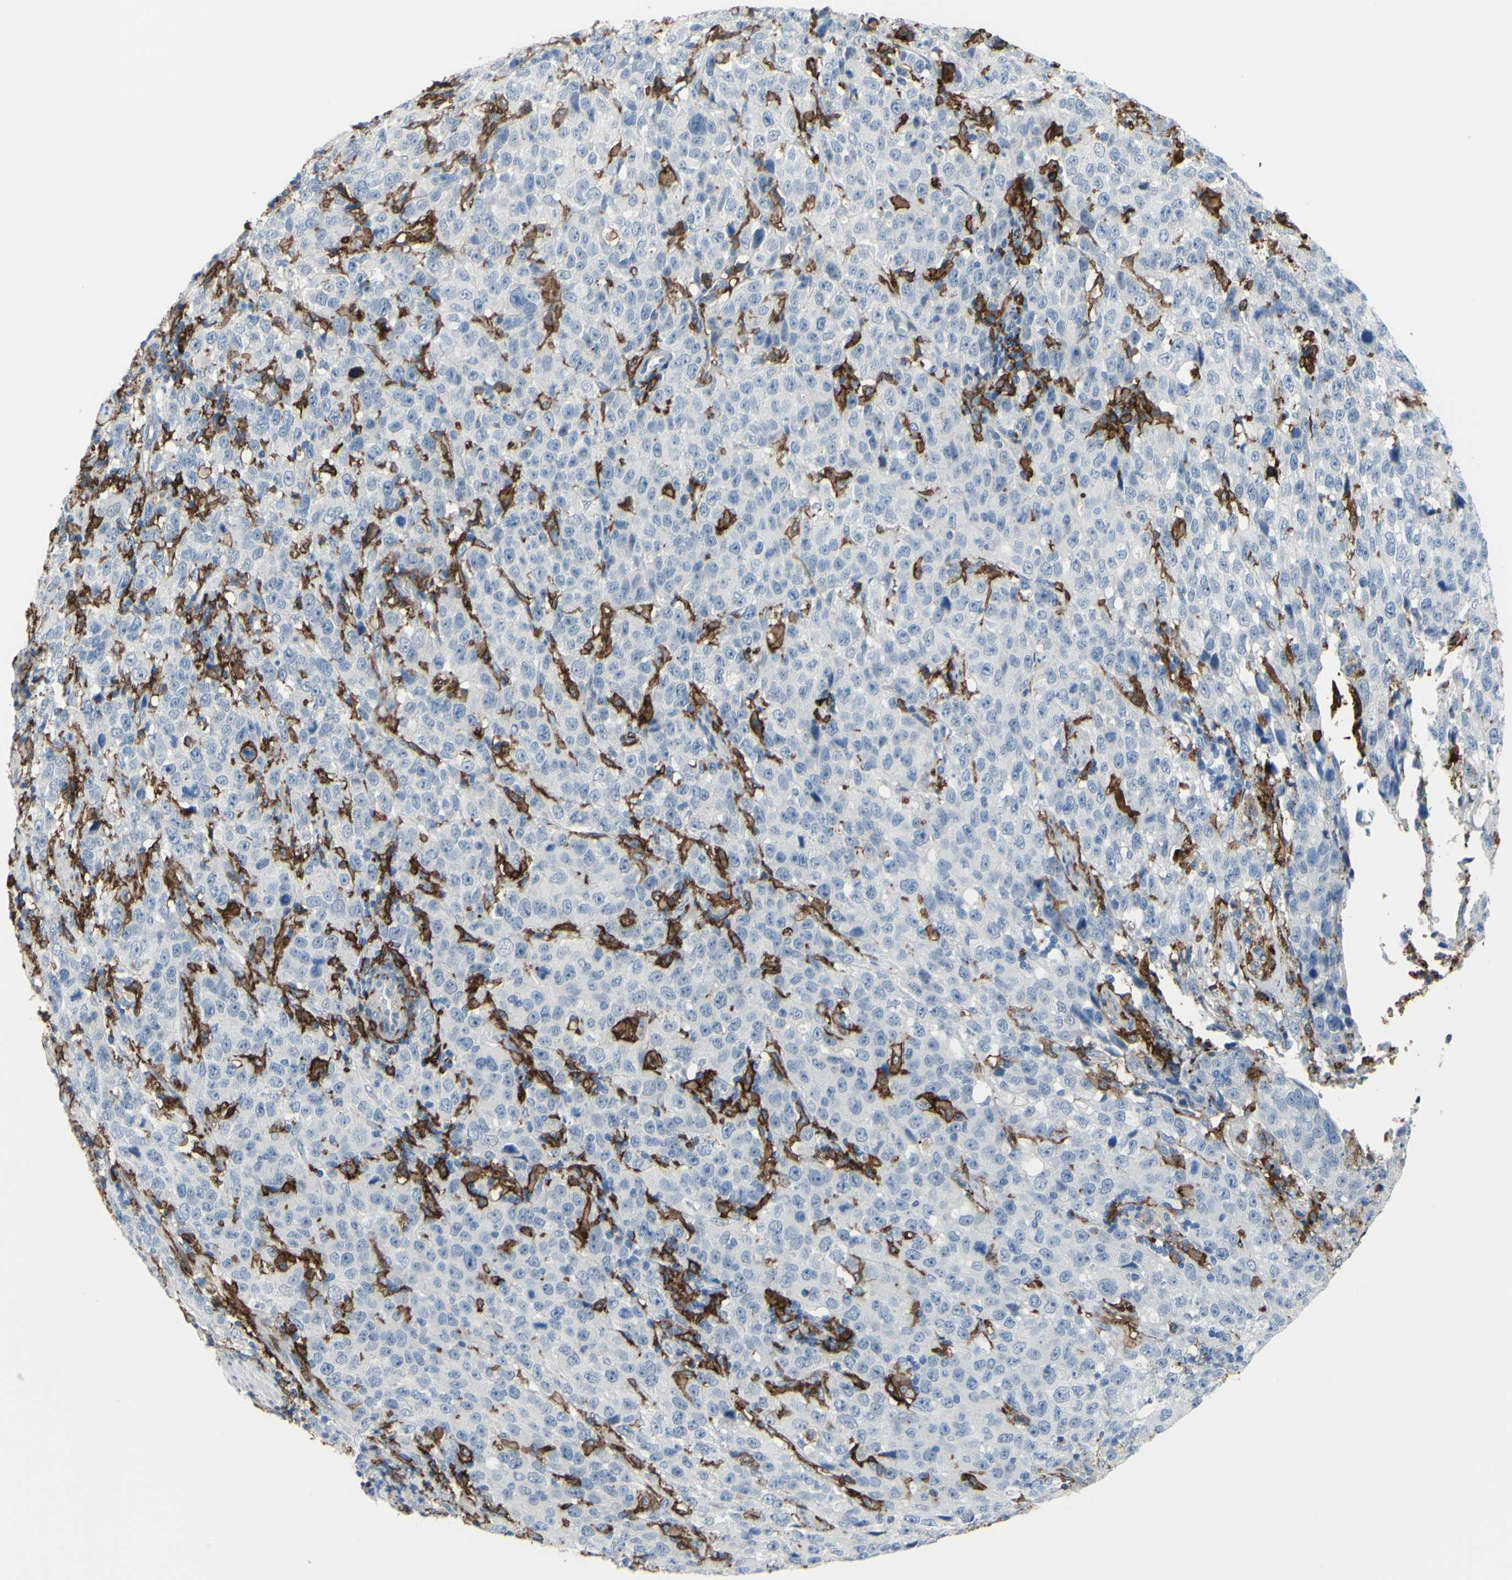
{"staining": {"intensity": "negative", "quantity": "none", "location": "none"}, "tissue": "stomach cancer", "cell_type": "Tumor cells", "image_type": "cancer", "snomed": [{"axis": "morphology", "description": "Normal tissue, NOS"}, {"axis": "morphology", "description": "Adenocarcinoma, NOS"}, {"axis": "topography", "description": "Stomach"}], "caption": "High power microscopy micrograph of an IHC image of stomach adenocarcinoma, revealing no significant expression in tumor cells.", "gene": "FCGR2A", "patient": {"sex": "male", "age": 48}}